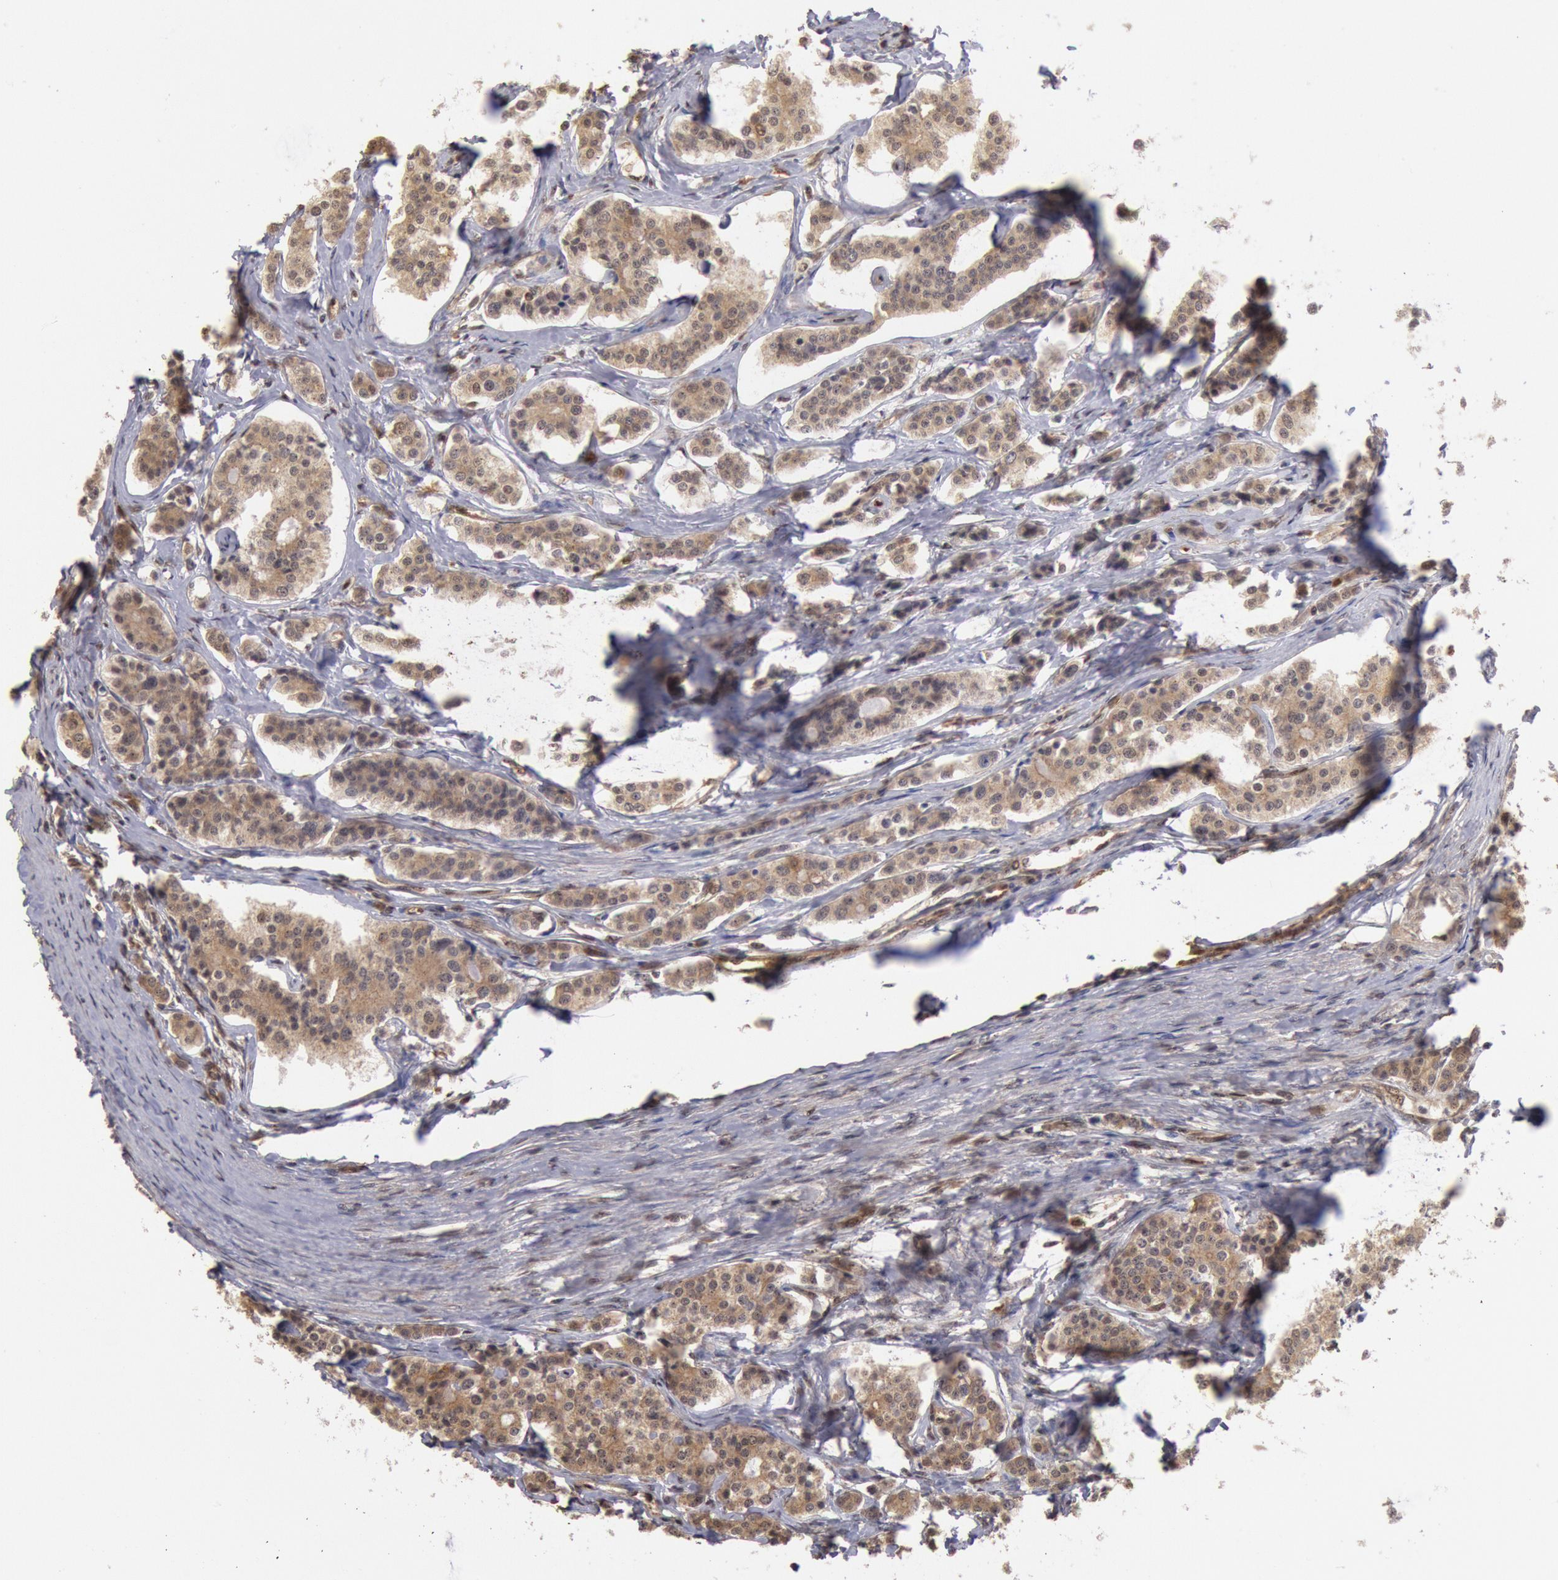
{"staining": {"intensity": "moderate", "quantity": ">75%", "location": "cytoplasmic/membranous"}, "tissue": "carcinoid", "cell_type": "Tumor cells", "image_type": "cancer", "snomed": [{"axis": "morphology", "description": "Carcinoid, malignant, NOS"}, {"axis": "topography", "description": "Small intestine"}], "caption": "Approximately >75% of tumor cells in carcinoid (malignant) reveal moderate cytoplasmic/membranous protein staining as visualized by brown immunohistochemical staining.", "gene": "STX17", "patient": {"sex": "male", "age": 63}}